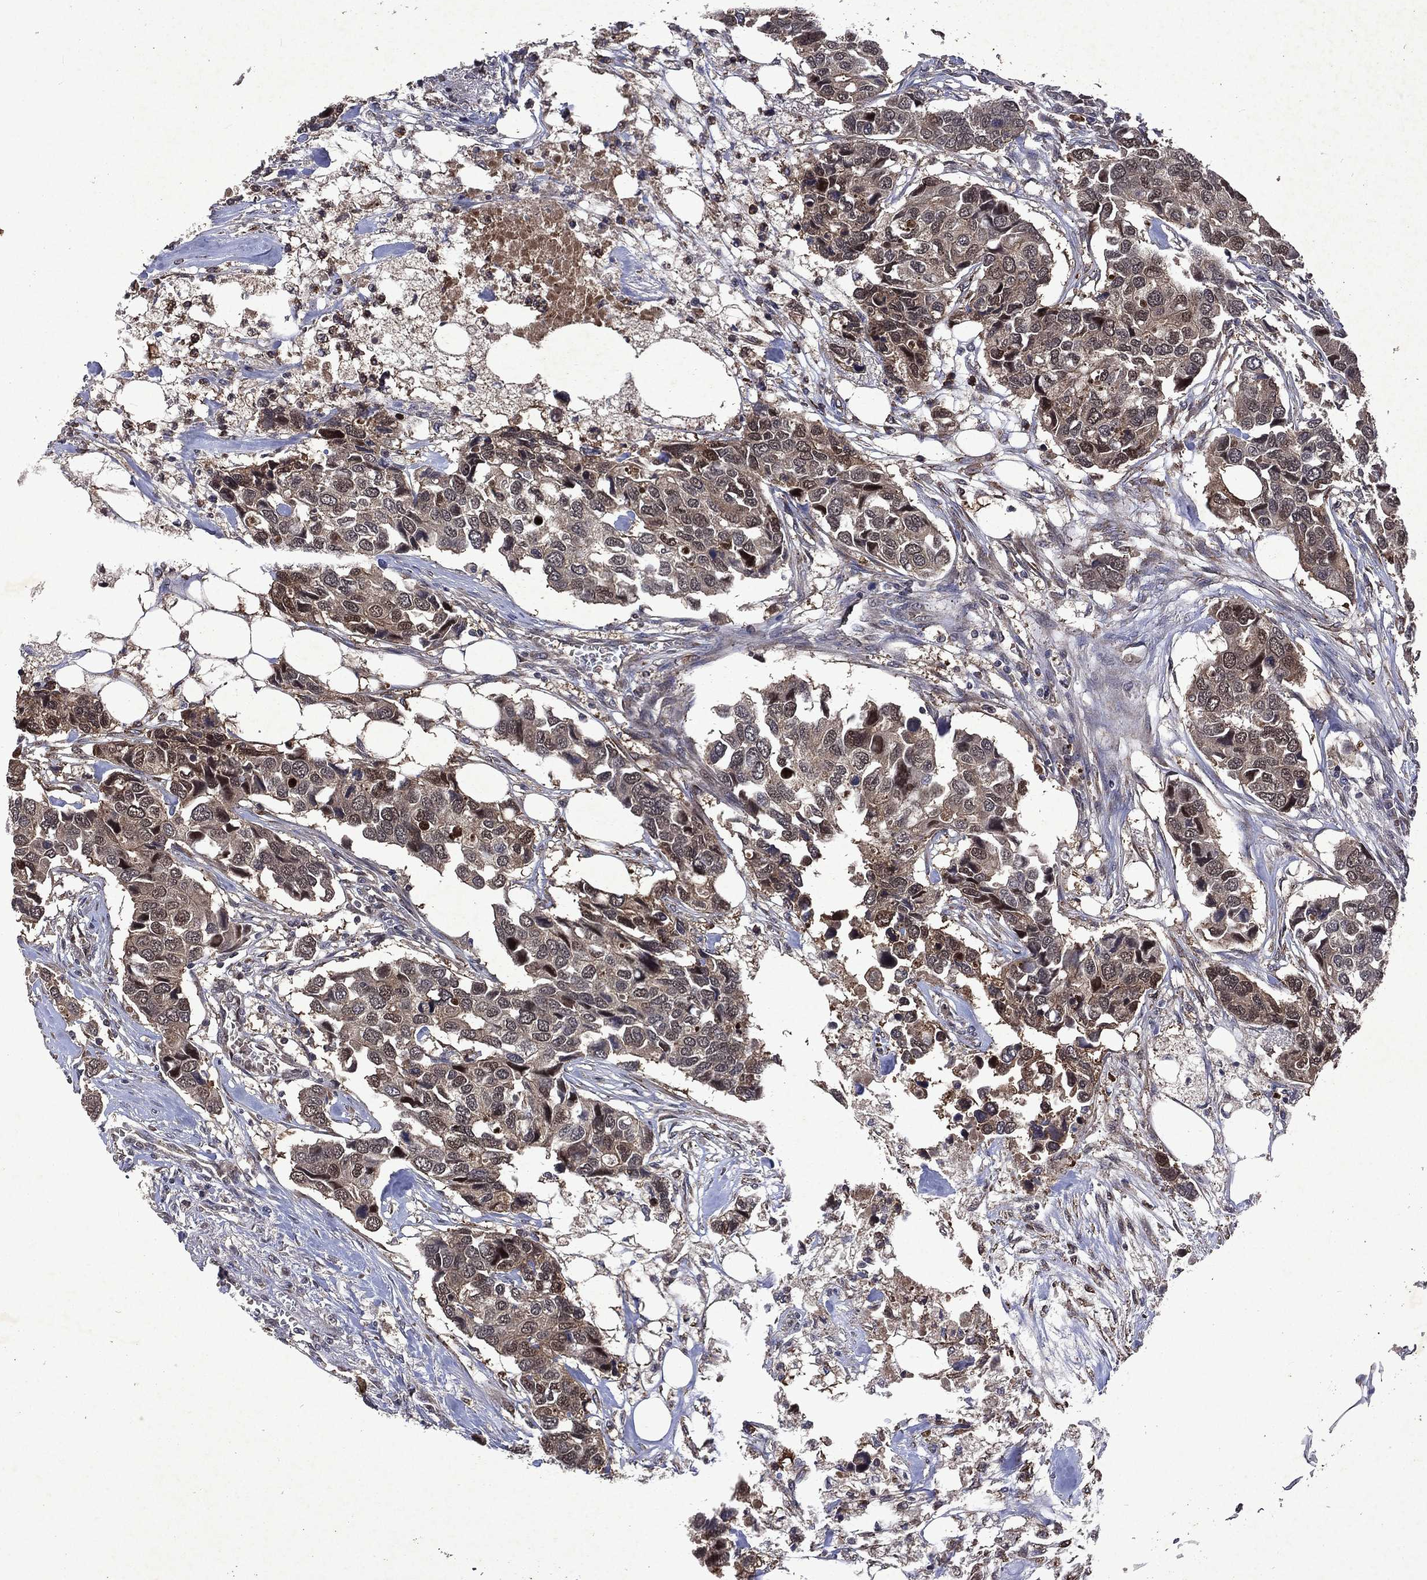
{"staining": {"intensity": "moderate", "quantity": "<25%", "location": "cytoplasmic/membranous,nuclear"}, "tissue": "breast cancer", "cell_type": "Tumor cells", "image_type": "cancer", "snomed": [{"axis": "morphology", "description": "Duct carcinoma"}, {"axis": "topography", "description": "Breast"}], "caption": "The histopathology image displays immunohistochemical staining of intraductal carcinoma (breast). There is moderate cytoplasmic/membranous and nuclear expression is seen in about <25% of tumor cells.", "gene": "MTAP", "patient": {"sex": "female", "age": 83}}